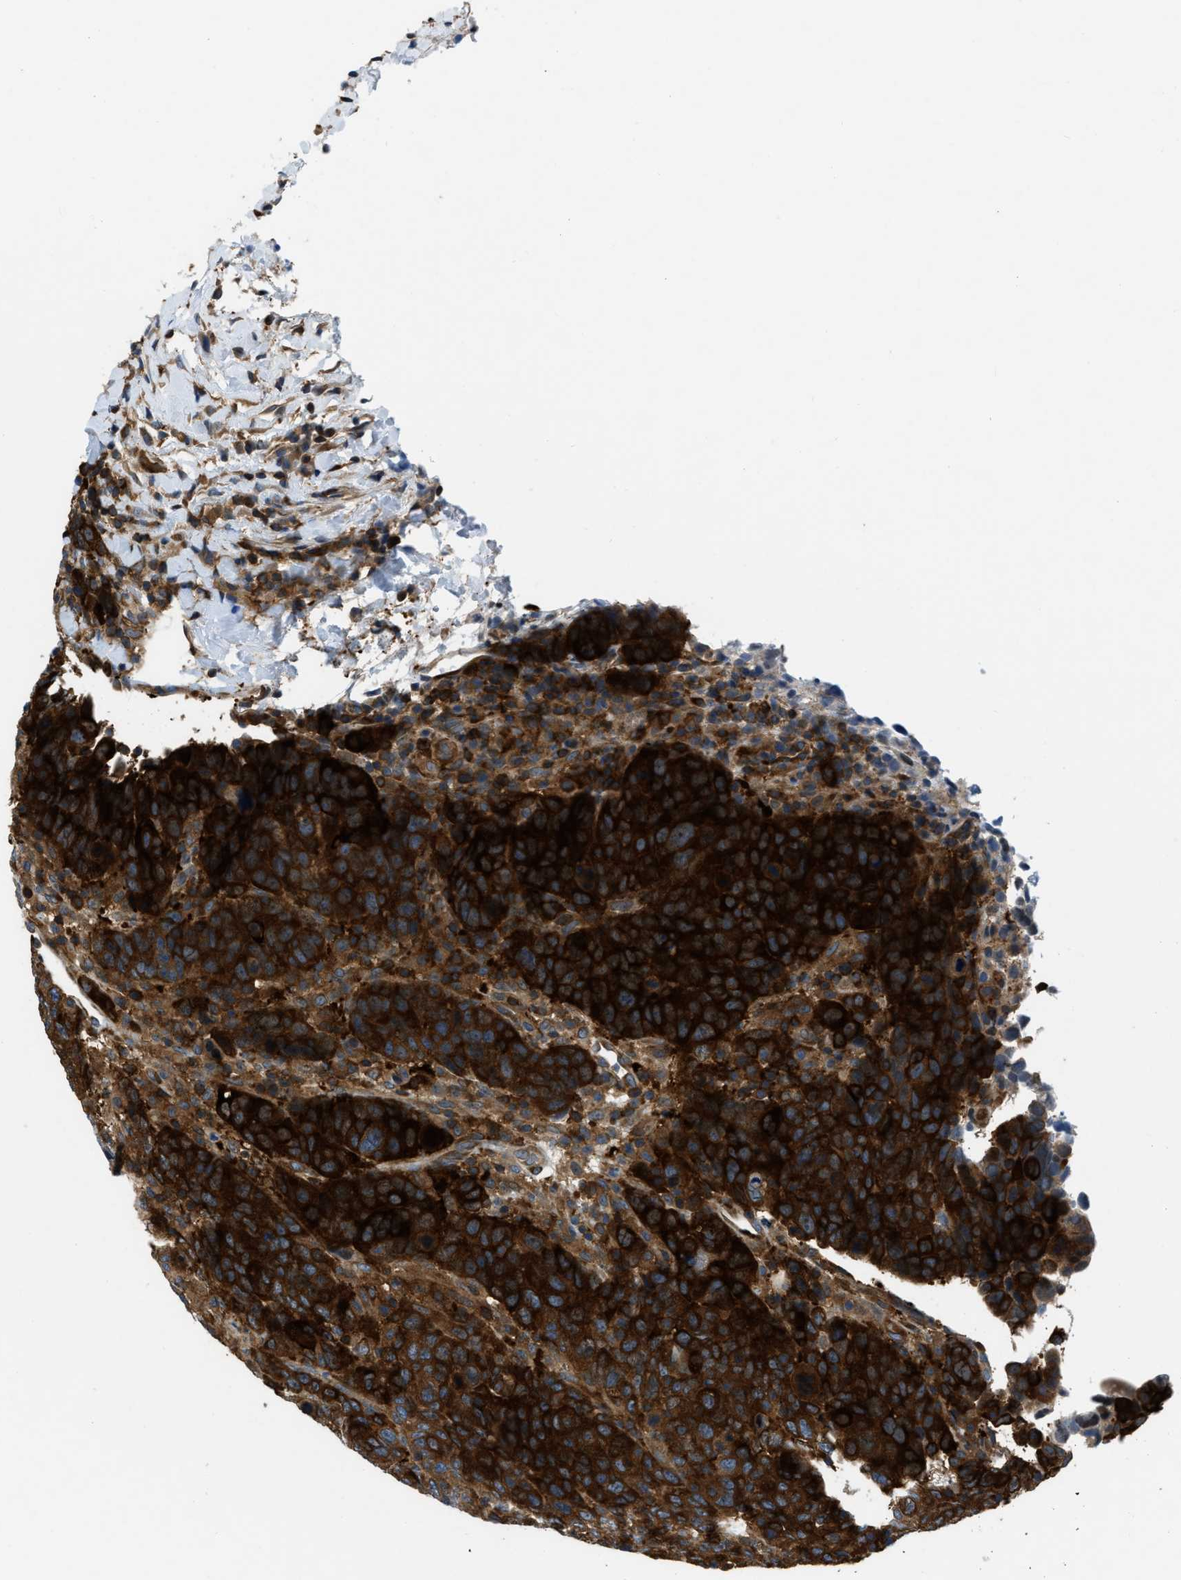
{"staining": {"intensity": "strong", "quantity": ">75%", "location": "cytoplasmic/membranous"}, "tissue": "breast cancer", "cell_type": "Tumor cells", "image_type": "cancer", "snomed": [{"axis": "morphology", "description": "Duct carcinoma"}, {"axis": "topography", "description": "Breast"}], "caption": "The image shows staining of invasive ductal carcinoma (breast), revealing strong cytoplasmic/membranous protein staining (brown color) within tumor cells. (Stains: DAB (3,3'-diaminobenzidine) in brown, nuclei in blue, Microscopy: brightfield microscopy at high magnification).", "gene": "PFKP", "patient": {"sex": "female", "age": 37}}